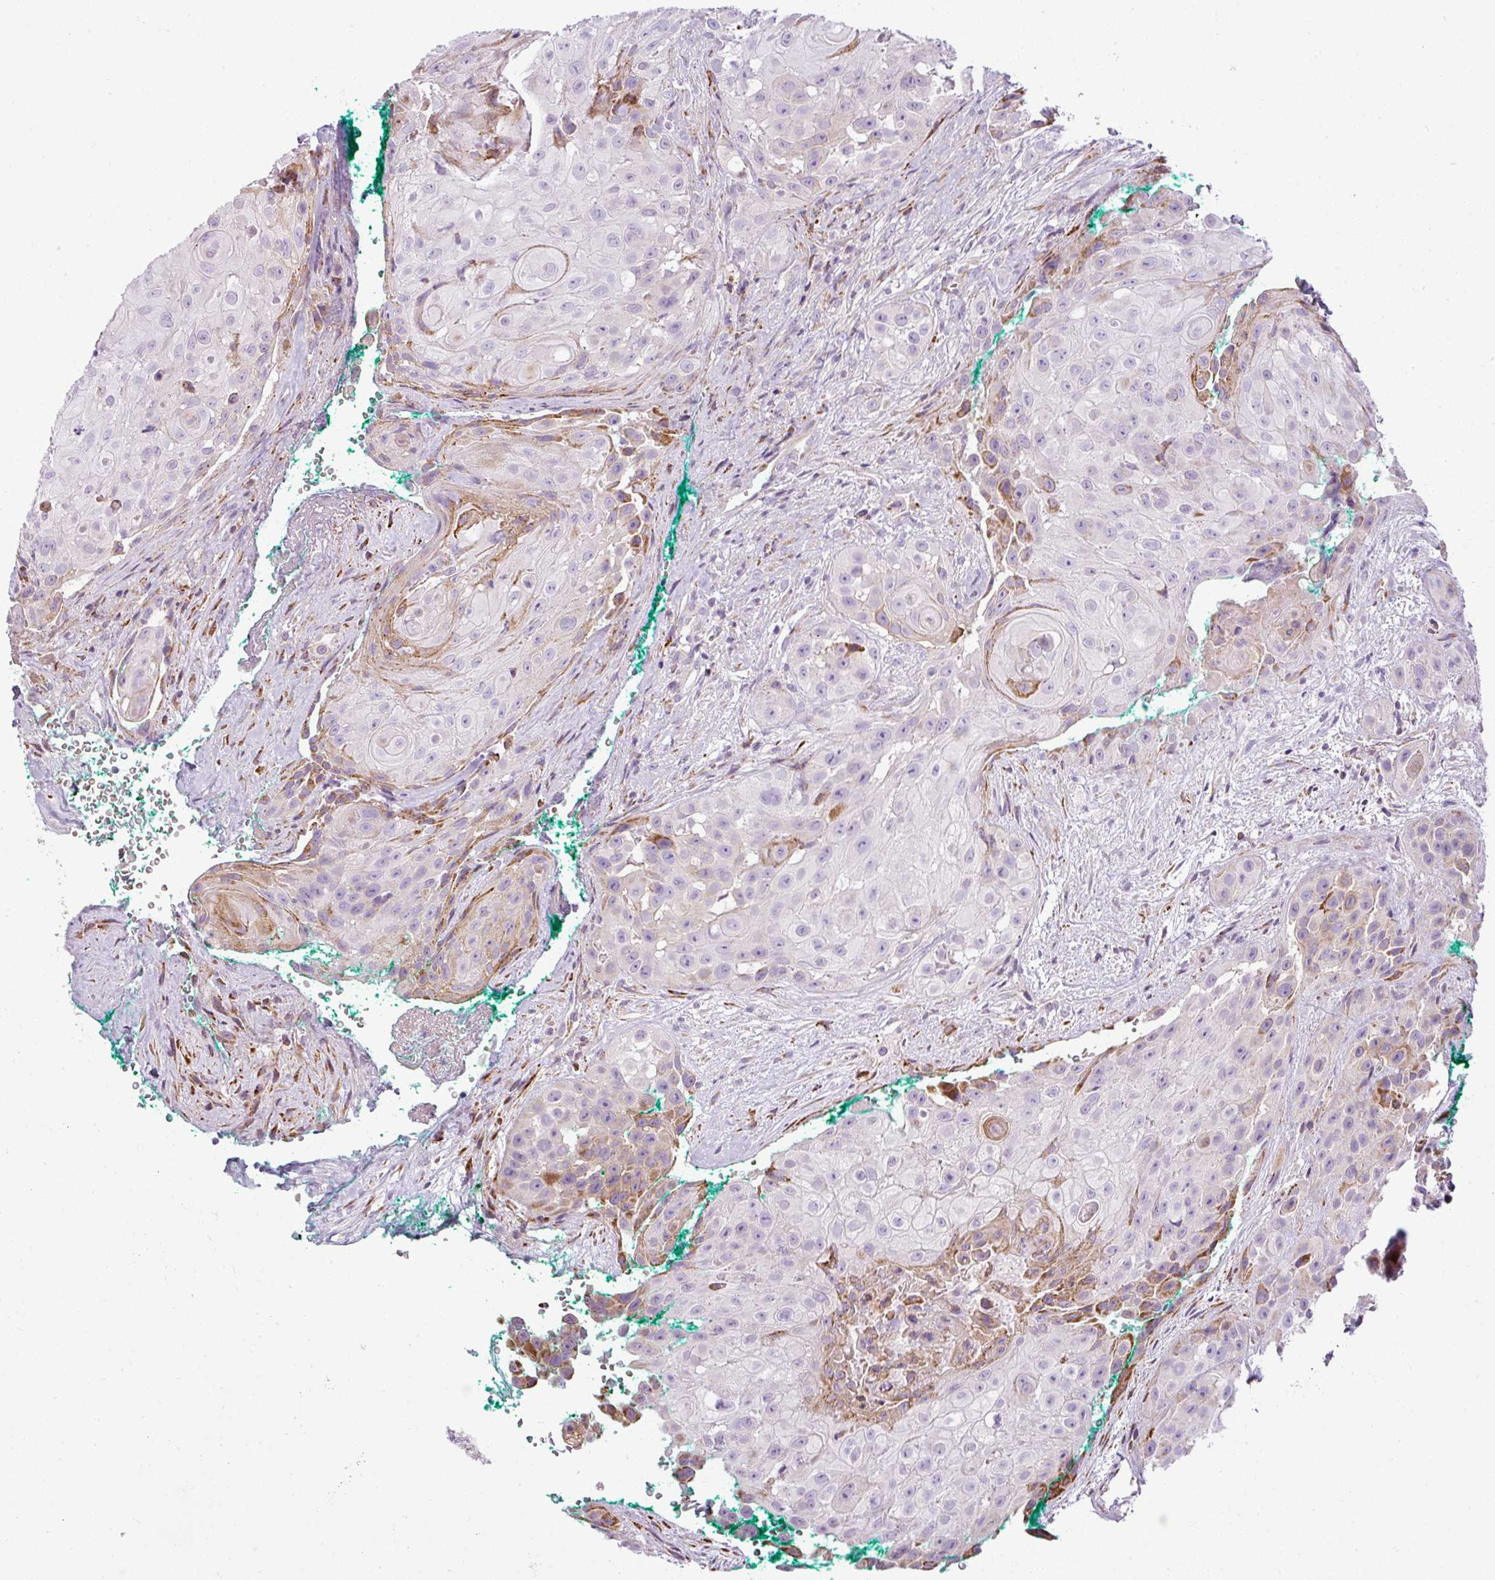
{"staining": {"intensity": "moderate", "quantity": "<25%", "location": "cytoplasmic/membranous"}, "tissue": "head and neck cancer", "cell_type": "Tumor cells", "image_type": "cancer", "snomed": [{"axis": "morphology", "description": "Squamous cell carcinoma, NOS"}, {"axis": "topography", "description": "Head-Neck"}], "caption": "A histopathology image of squamous cell carcinoma (head and neck) stained for a protein shows moderate cytoplasmic/membranous brown staining in tumor cells.", "gene": "ANKRD18A", "patient": {"sex": "male", "age": 83}}